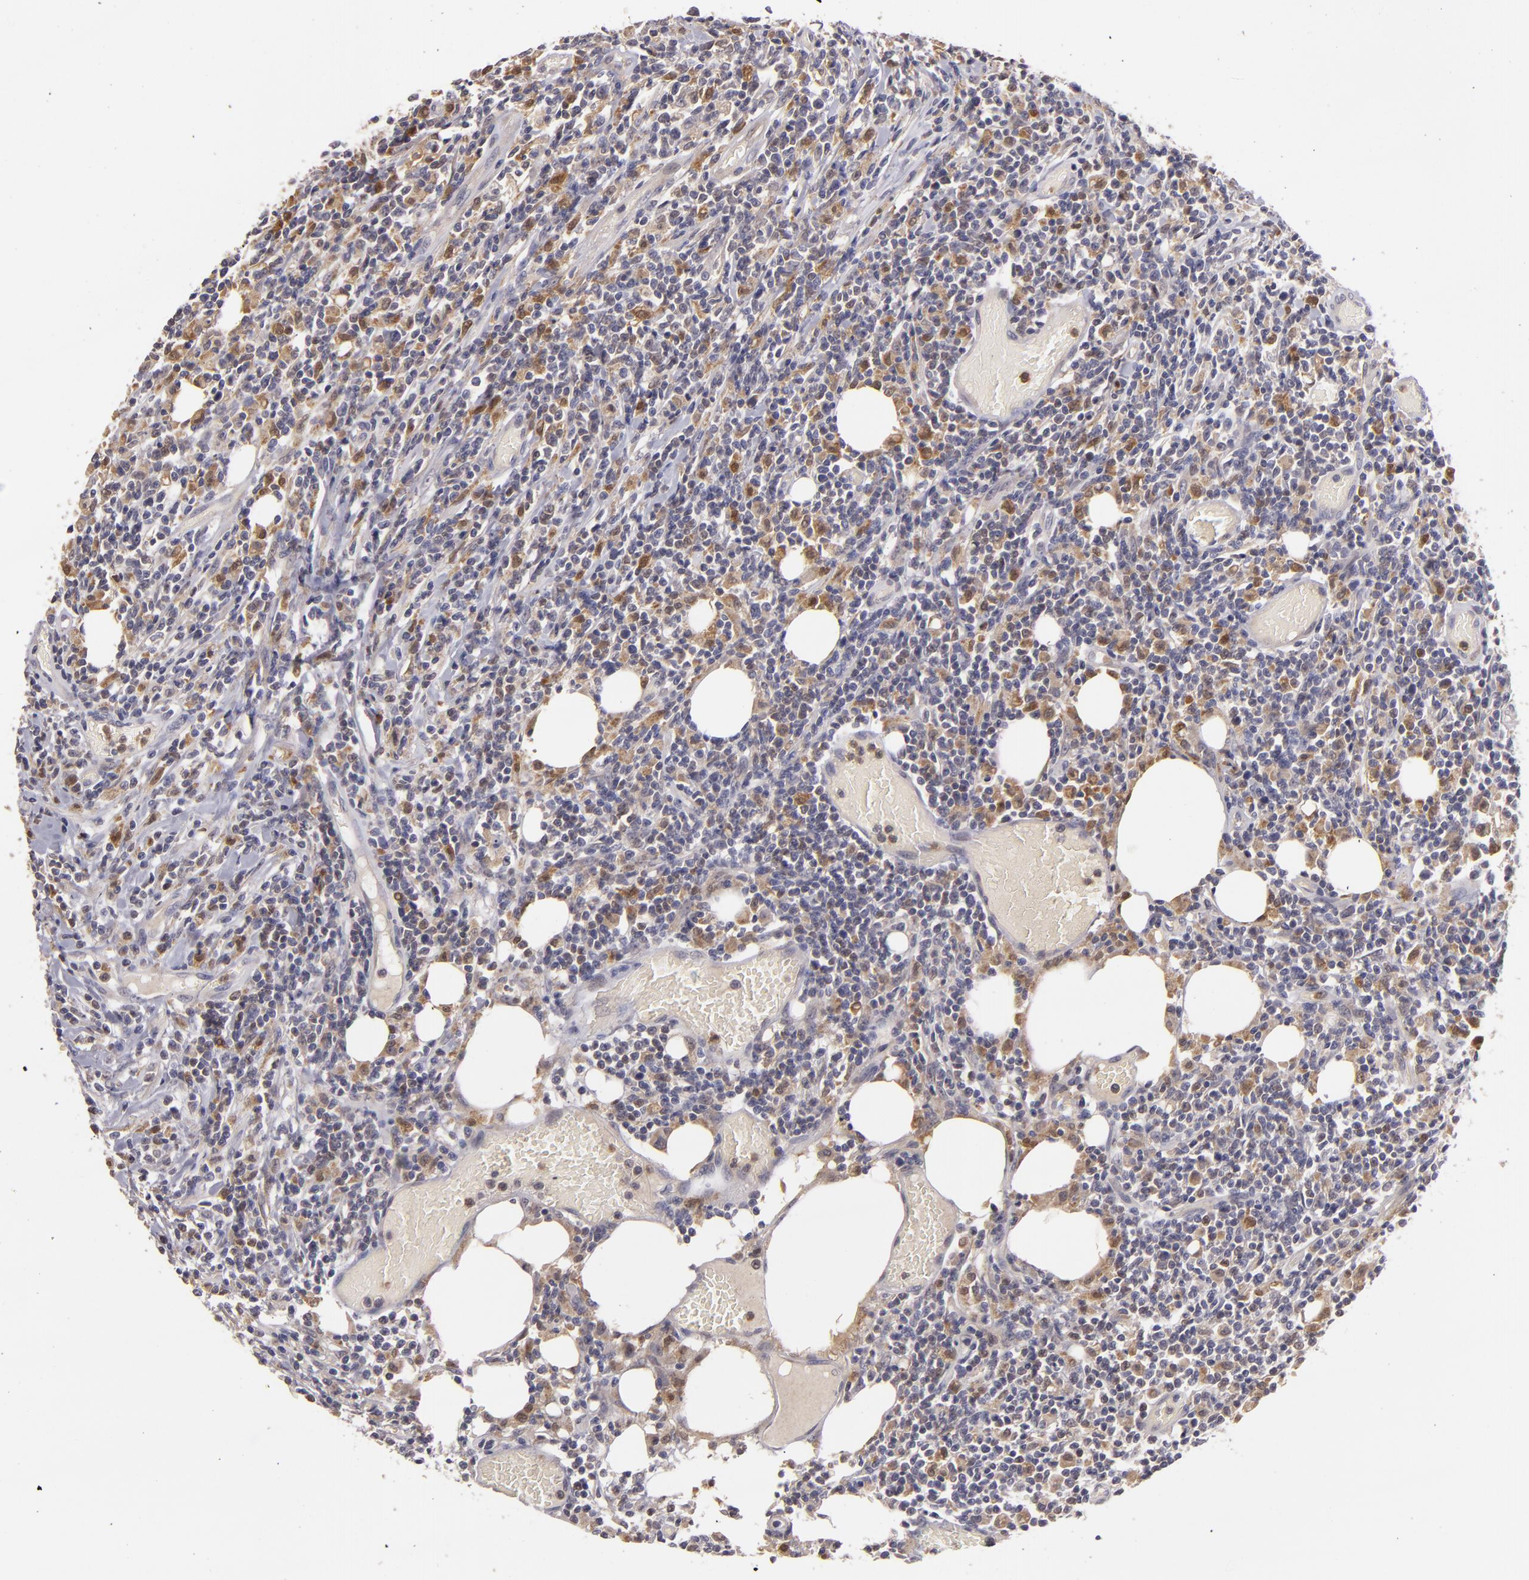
{"staining": {"intensity": "moderate", "quantity": "<25%", "location": "cytoplasmic/membranous"}, "tissue": "lymphoma", "cell_type": "Tumor cells", "image_type": "cancer", "snomed": [{"axis": "morphology", "description": "Malignant lymphoma, non-Hodgkin's type, High grade"}, {"axis": "topography", "description": "Colon"}], "caption": "DAB (3,3'-diaminobenzidine) immunohistochemical staining of lymphoma demonstrates moderate cytoplasmic/membranous protein expression in approximately <25% of tumor cells.", "gene": "FHIT", "patient": {"sex": "male", "age": 82}}